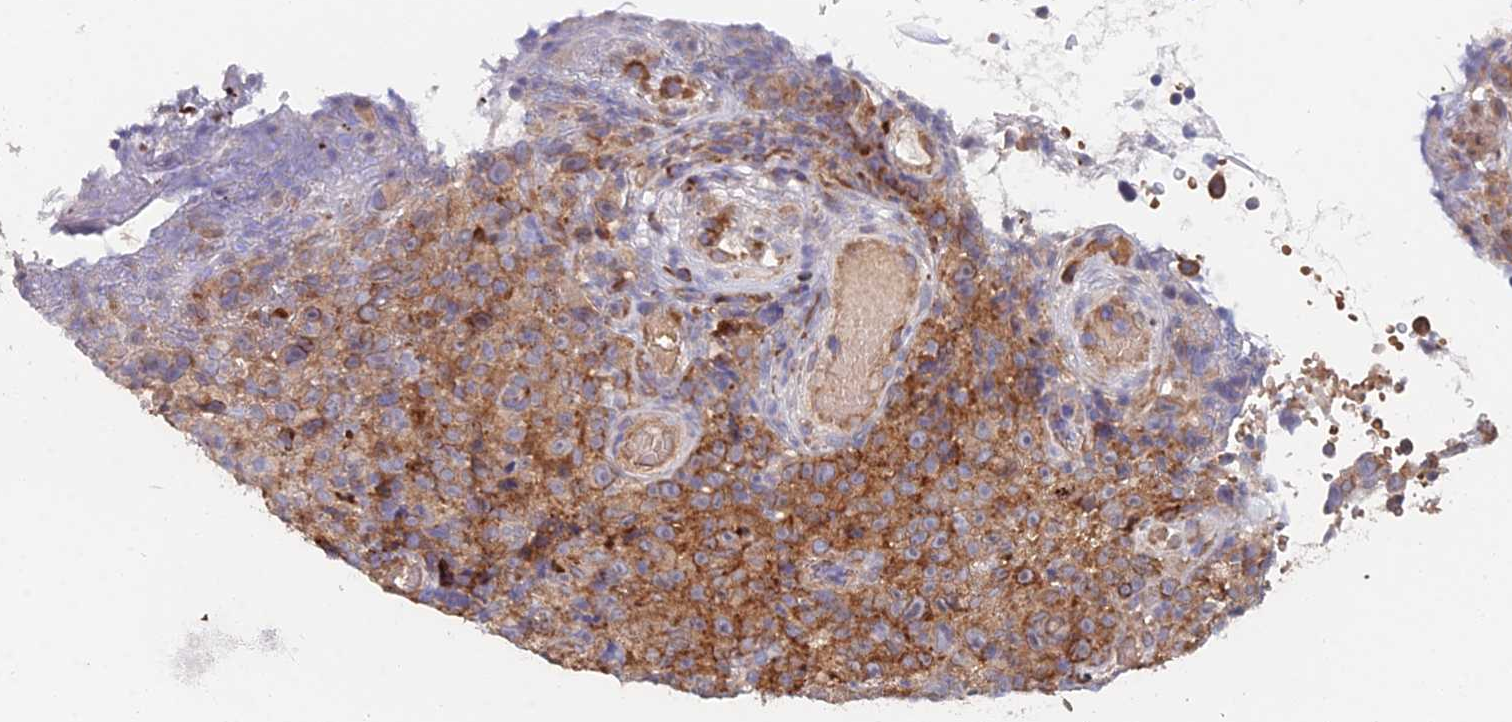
{"staining": {"intensity": "strong", "quantity": "25%-75%", "location": "cytoplasmic/membranous"}, "tissue": "melanoma", "cell_type": "Tumor cells", "image_type": "cancer", "snomed": [{"axis": "morphology", "description": "Malignant melanoma, NOS"}, {"axis": "topography", "description": "Skin"}], "caption": "Brown immunohistochemical staining in human malignant melanoma shows strong cytoplasmic/membranous positivity in approximately 25%-75% of tumor cells.", "gene": "ELOF1", "patient": {"sex": "female", "age": 82}}